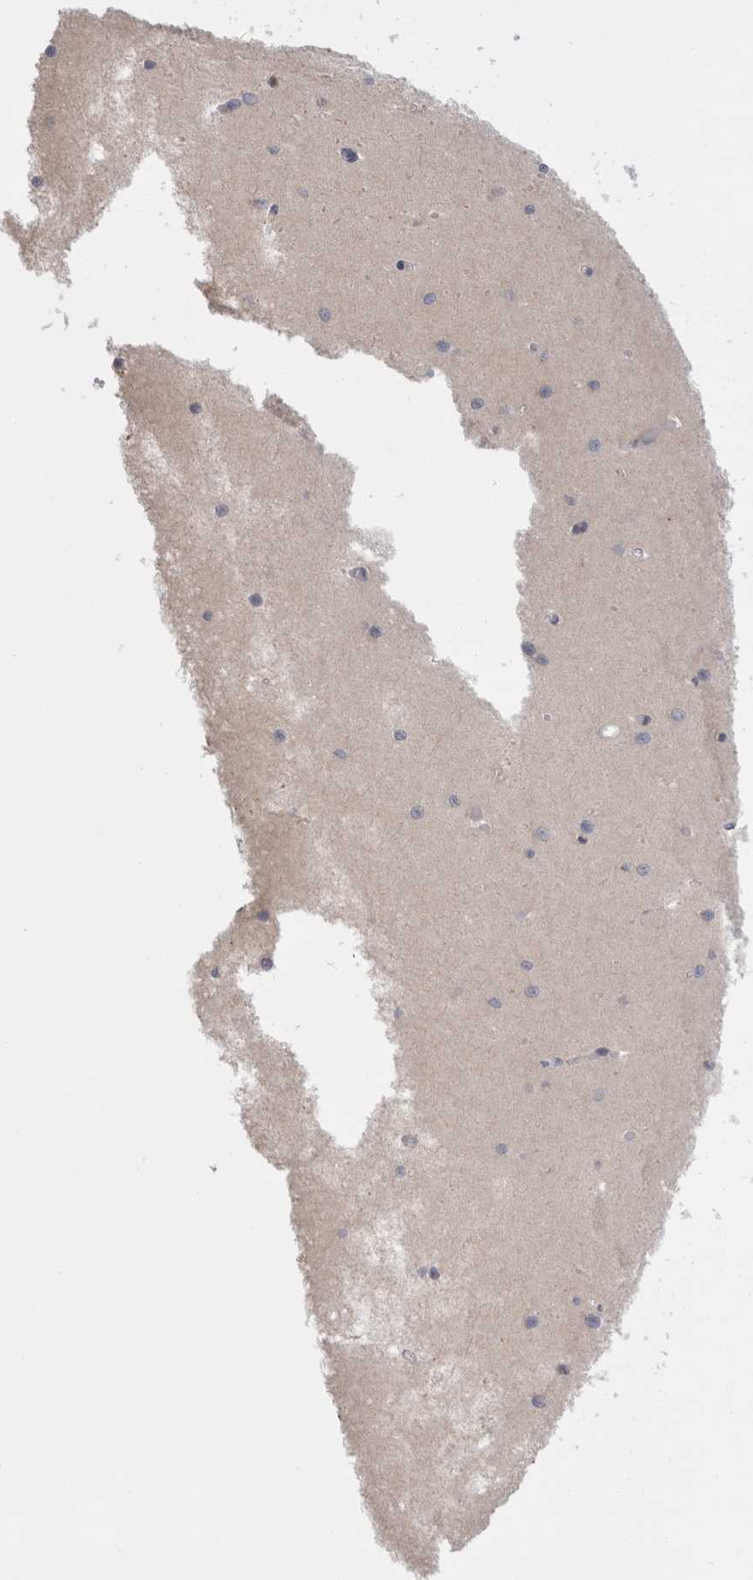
{"staining": {"intensity": "negative", "quantity": "none", "location": "none"}, "tissue": "cerebellum", "cell_type": "Cells in granular layer", "image_type": "normal", "snomed": [{"axis": "morphology", "description": "Normal tissue, NOS"}, {"axis": "topography", "description": "Cerebellum"}], "caption": "An immunohistochemistry (IHC) image of unremarkable cerebellum is shown. There is no staining in cells in granular layer of cerebellum.", "gene": "CCDC126", "patient": {"sex": "male", "age": 37}}